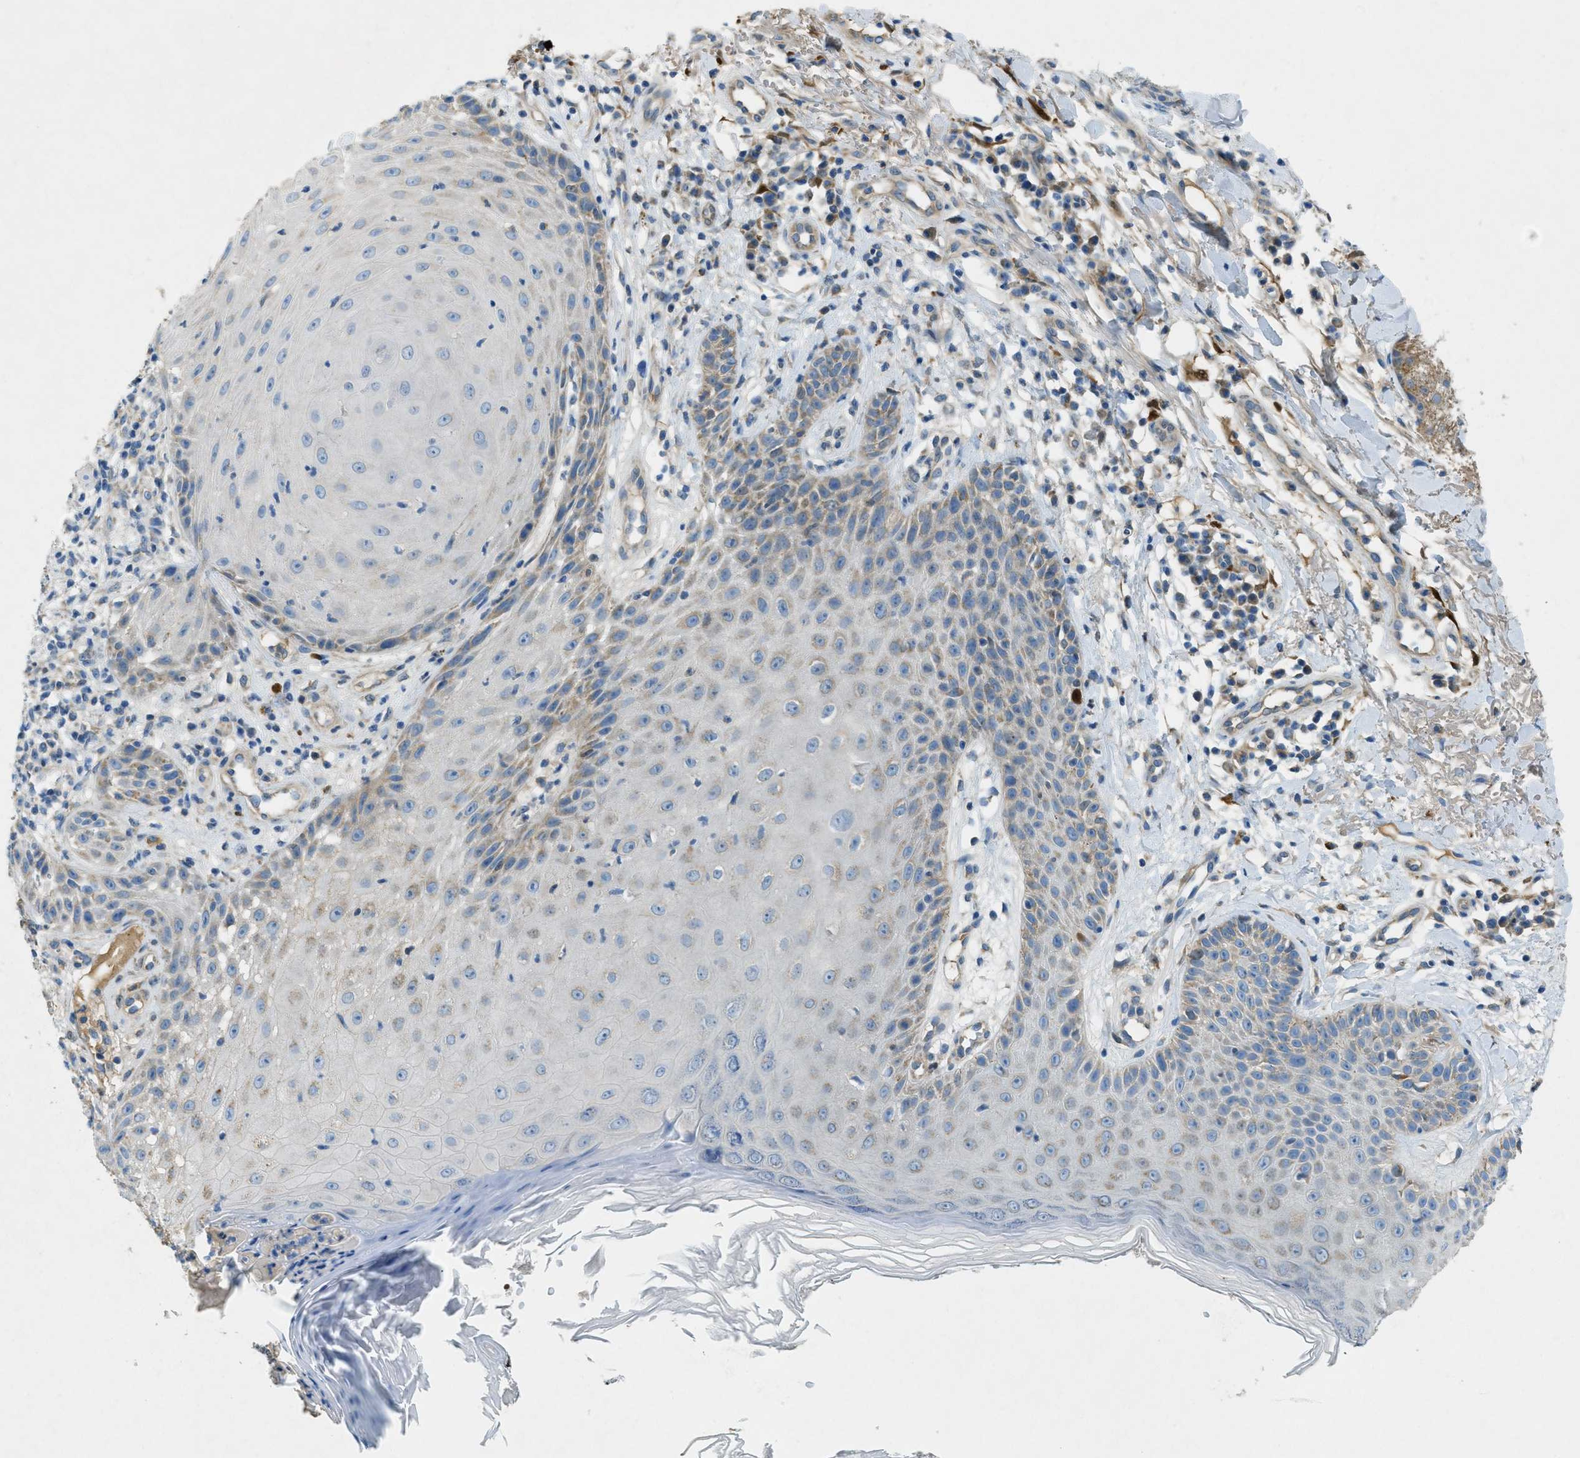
{"staining": {"intensity": "weak", "quantity": "<25%", "location": "cytoplasmic/membranous"}, "tissue": "skin cancer", "cell_type": "Tumor cells", "image_type": "cancer", "snomed": [{"axis": "morphology", "description": "Normal tissue, NOS"}, {"axis": "morphology", "description": "Basal cell carcinoma"}, {"axis": "topography", "description": "Skin"}], "caption": "High magnification brightfield microscopy of skin cancer stained with DAB (3,3'-diaminobenzidine) (brown) and counterstained with hematoxylin (blue): tumor cells show no significant expression.", "gene": "CYGB", "patient": {"sex": "male", "age": 79}}